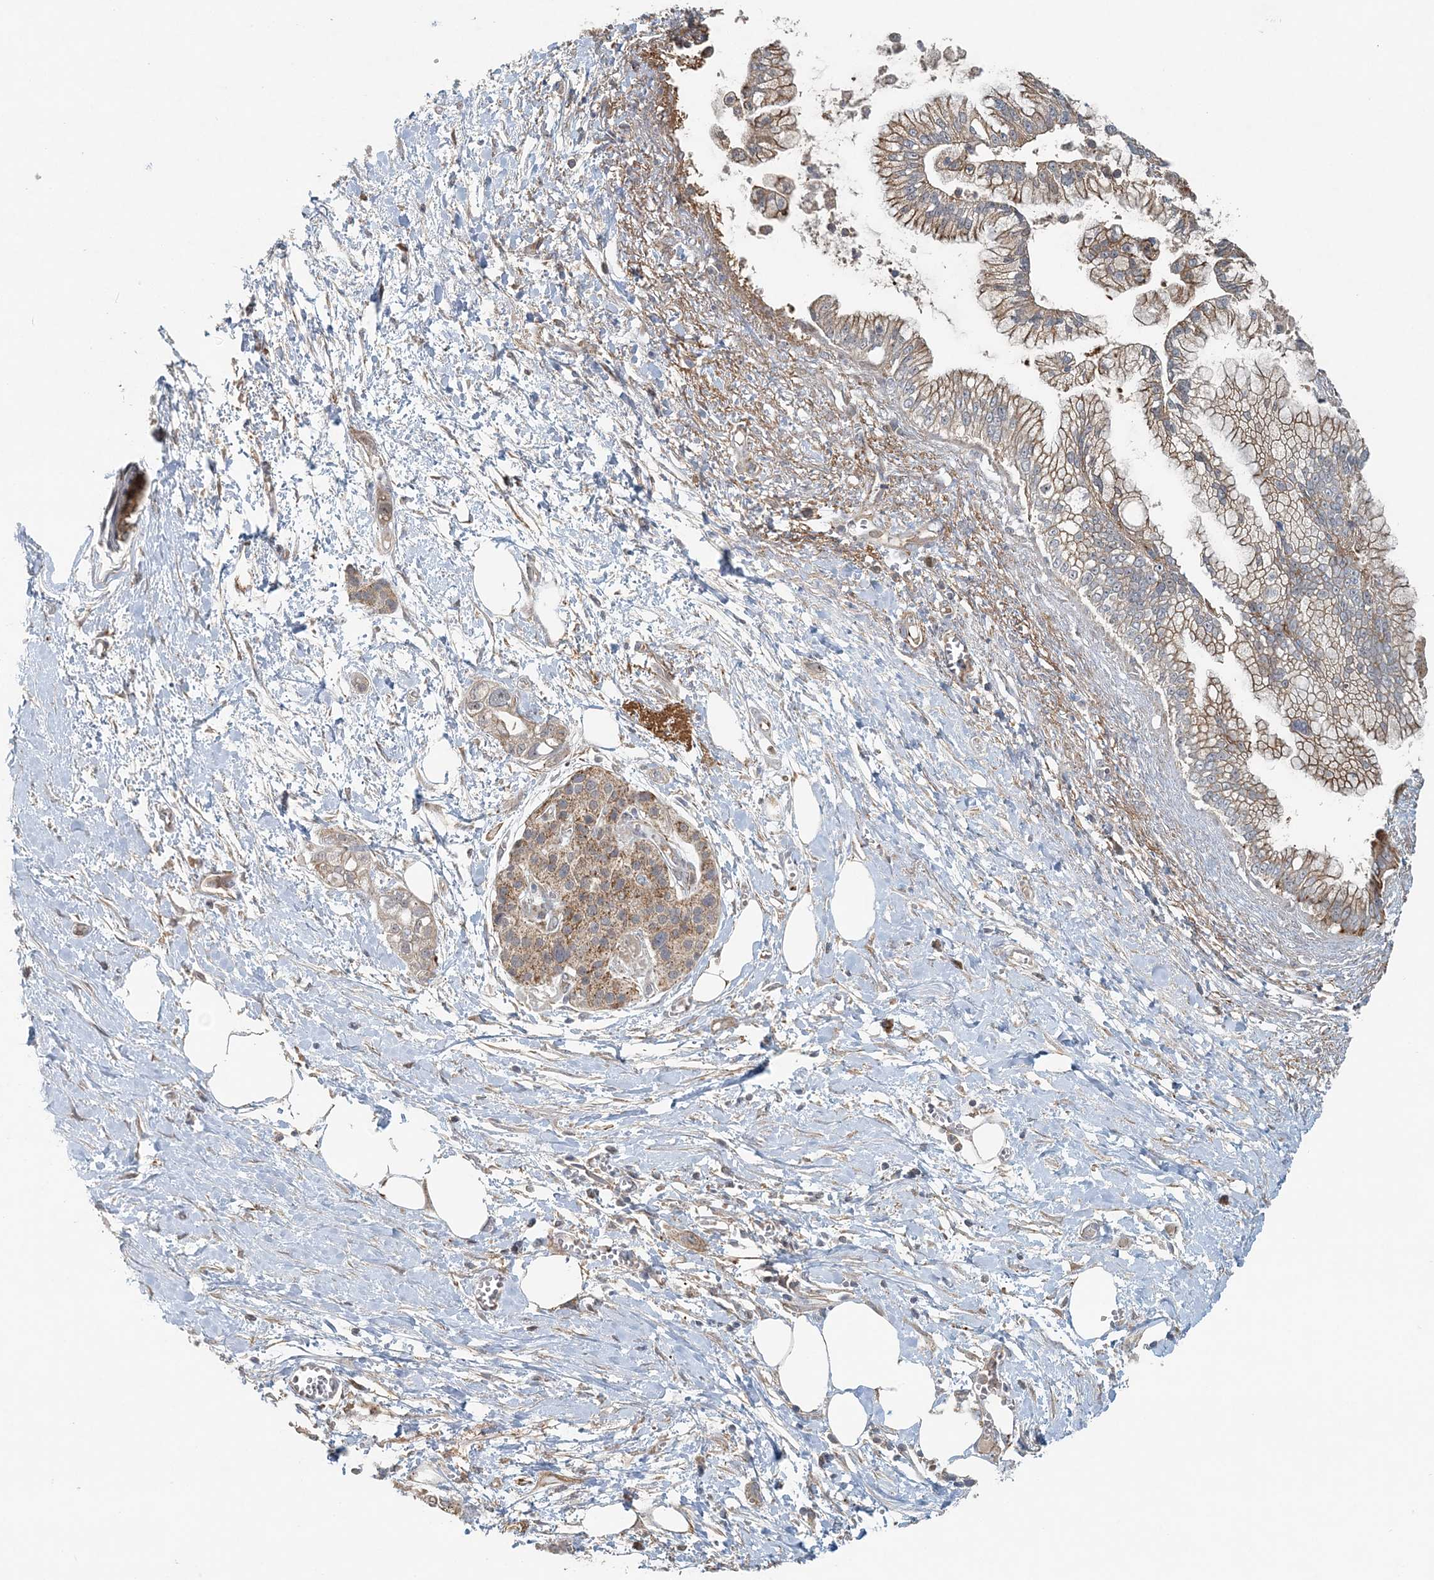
{"staining": {"intensity": "moderate", "quantity": ">75%", "location": "cytoplasmic/membranous"}, "tissue": "pancreatic cancer", "cell_type": "Tumor cells", "image_type": "cancer", "snomed": [{"axis": "morphology", "description": "Adenocarcinoma, NOS"}, {"axis": "topography", "description": "Pancreas"}], "caption": "This micrograph exhibits immunohistochemistry staining of pancreatic adenocarcinoma, with medium moderate cytoplasmic/membranous expression in approximately >75% of tumor cells.", "gene": "MMUT", "patient": {"sex": "male", "age": 68}}